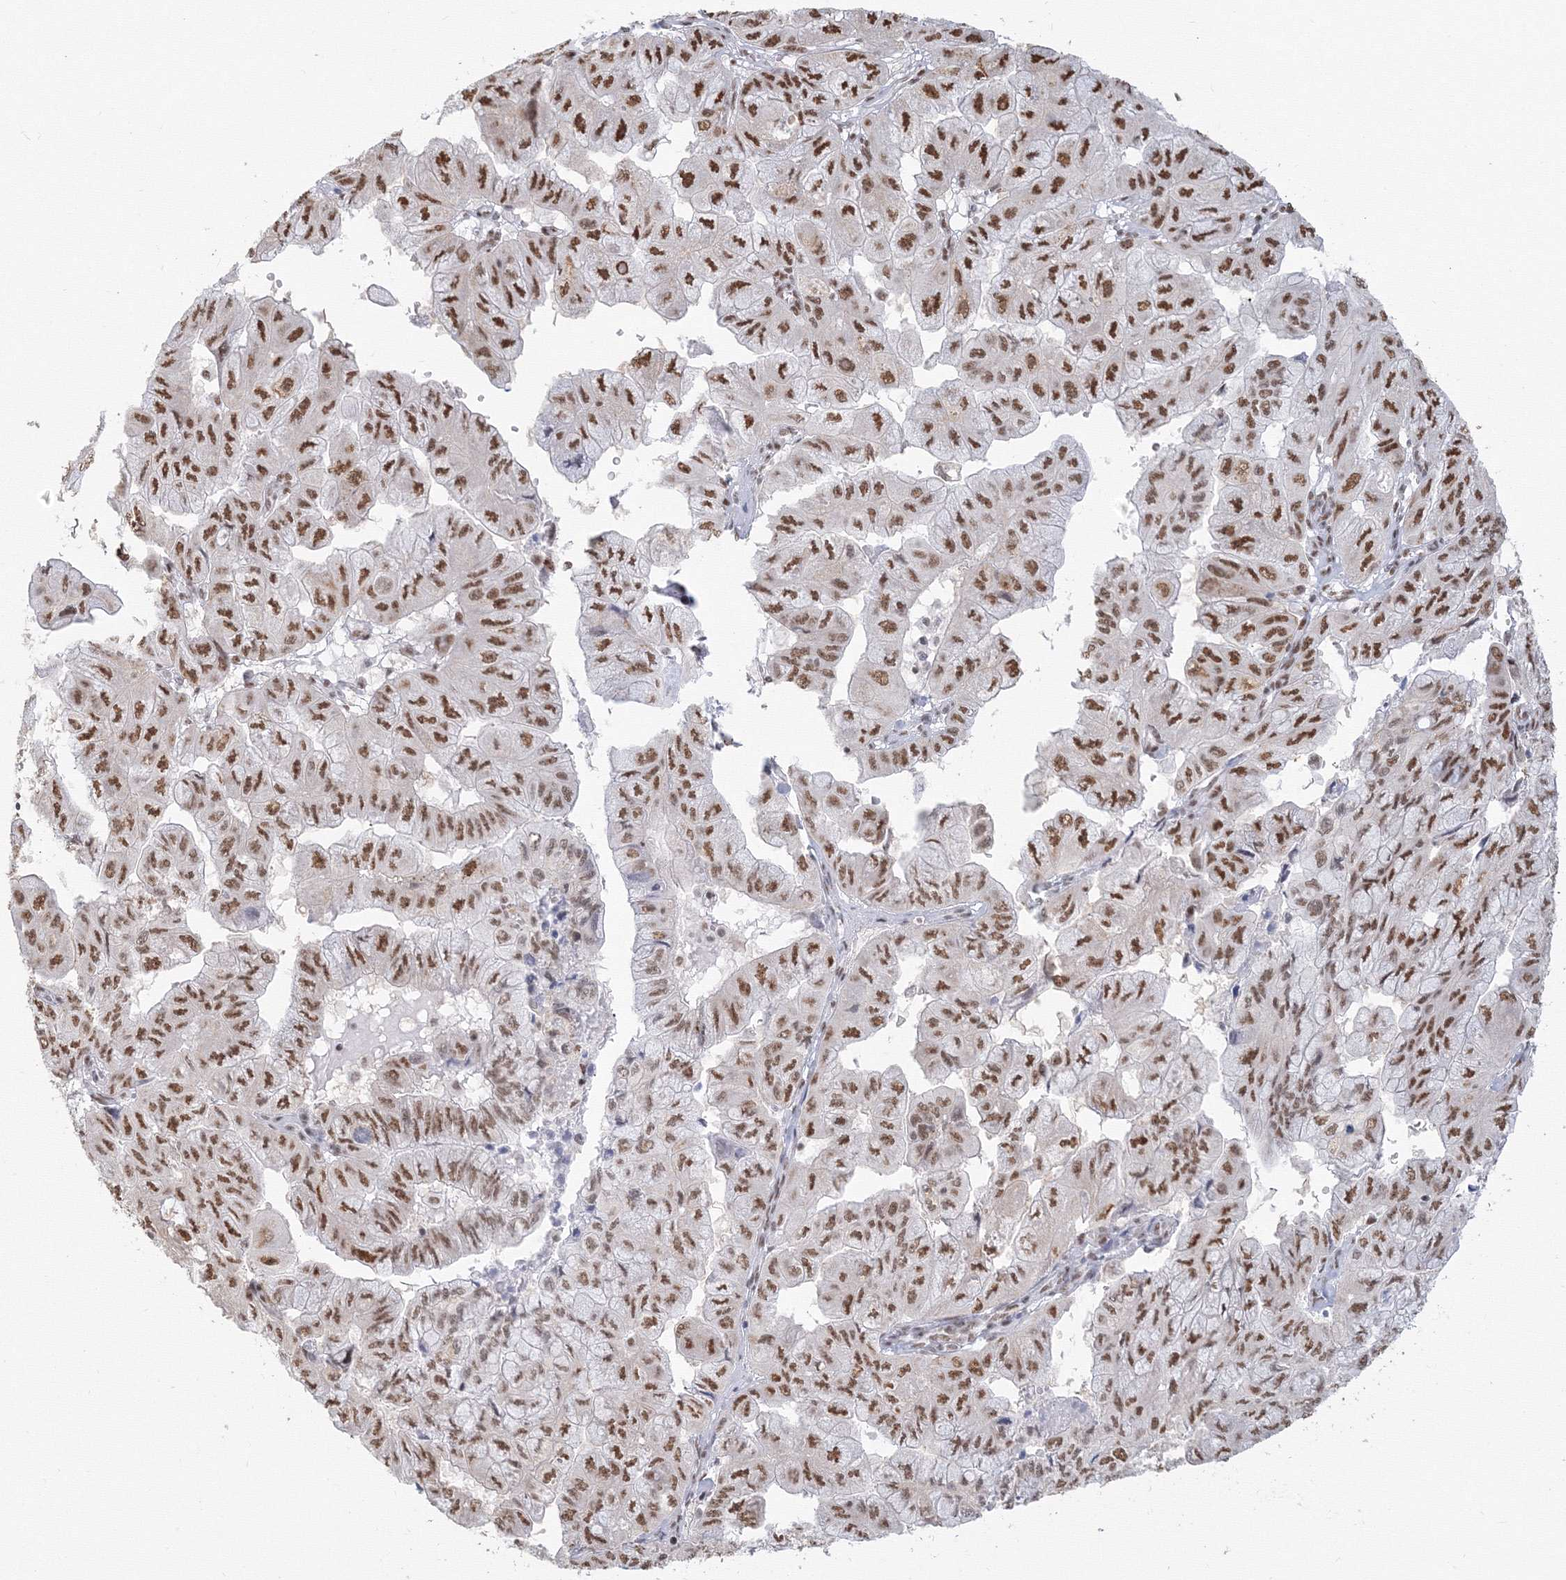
{"staining": {"intensity": "strong", "quantity": ">75%", "location": "nuclear"}, "tissue": "pancreatic cancer", "cell_type": "Tumor cells", "image_type": "cancer", "snomed": [{"axis": "morphology", "description": "Adenocarcinoma, NOS"}, {"axis": "topography", "description": "Pancreas"}], "caption": "Strong nuclear protein expression is present in about >75% of tumor cells in pancreatic cancer (adenocarcinoma). The staining is performed using DAB brown chromogen to label protein expression. The nuclei are counter-stained blue using hematoxylin.", "gene": "PPP4R2", "patient": {"sex": "male", "age": 51}}